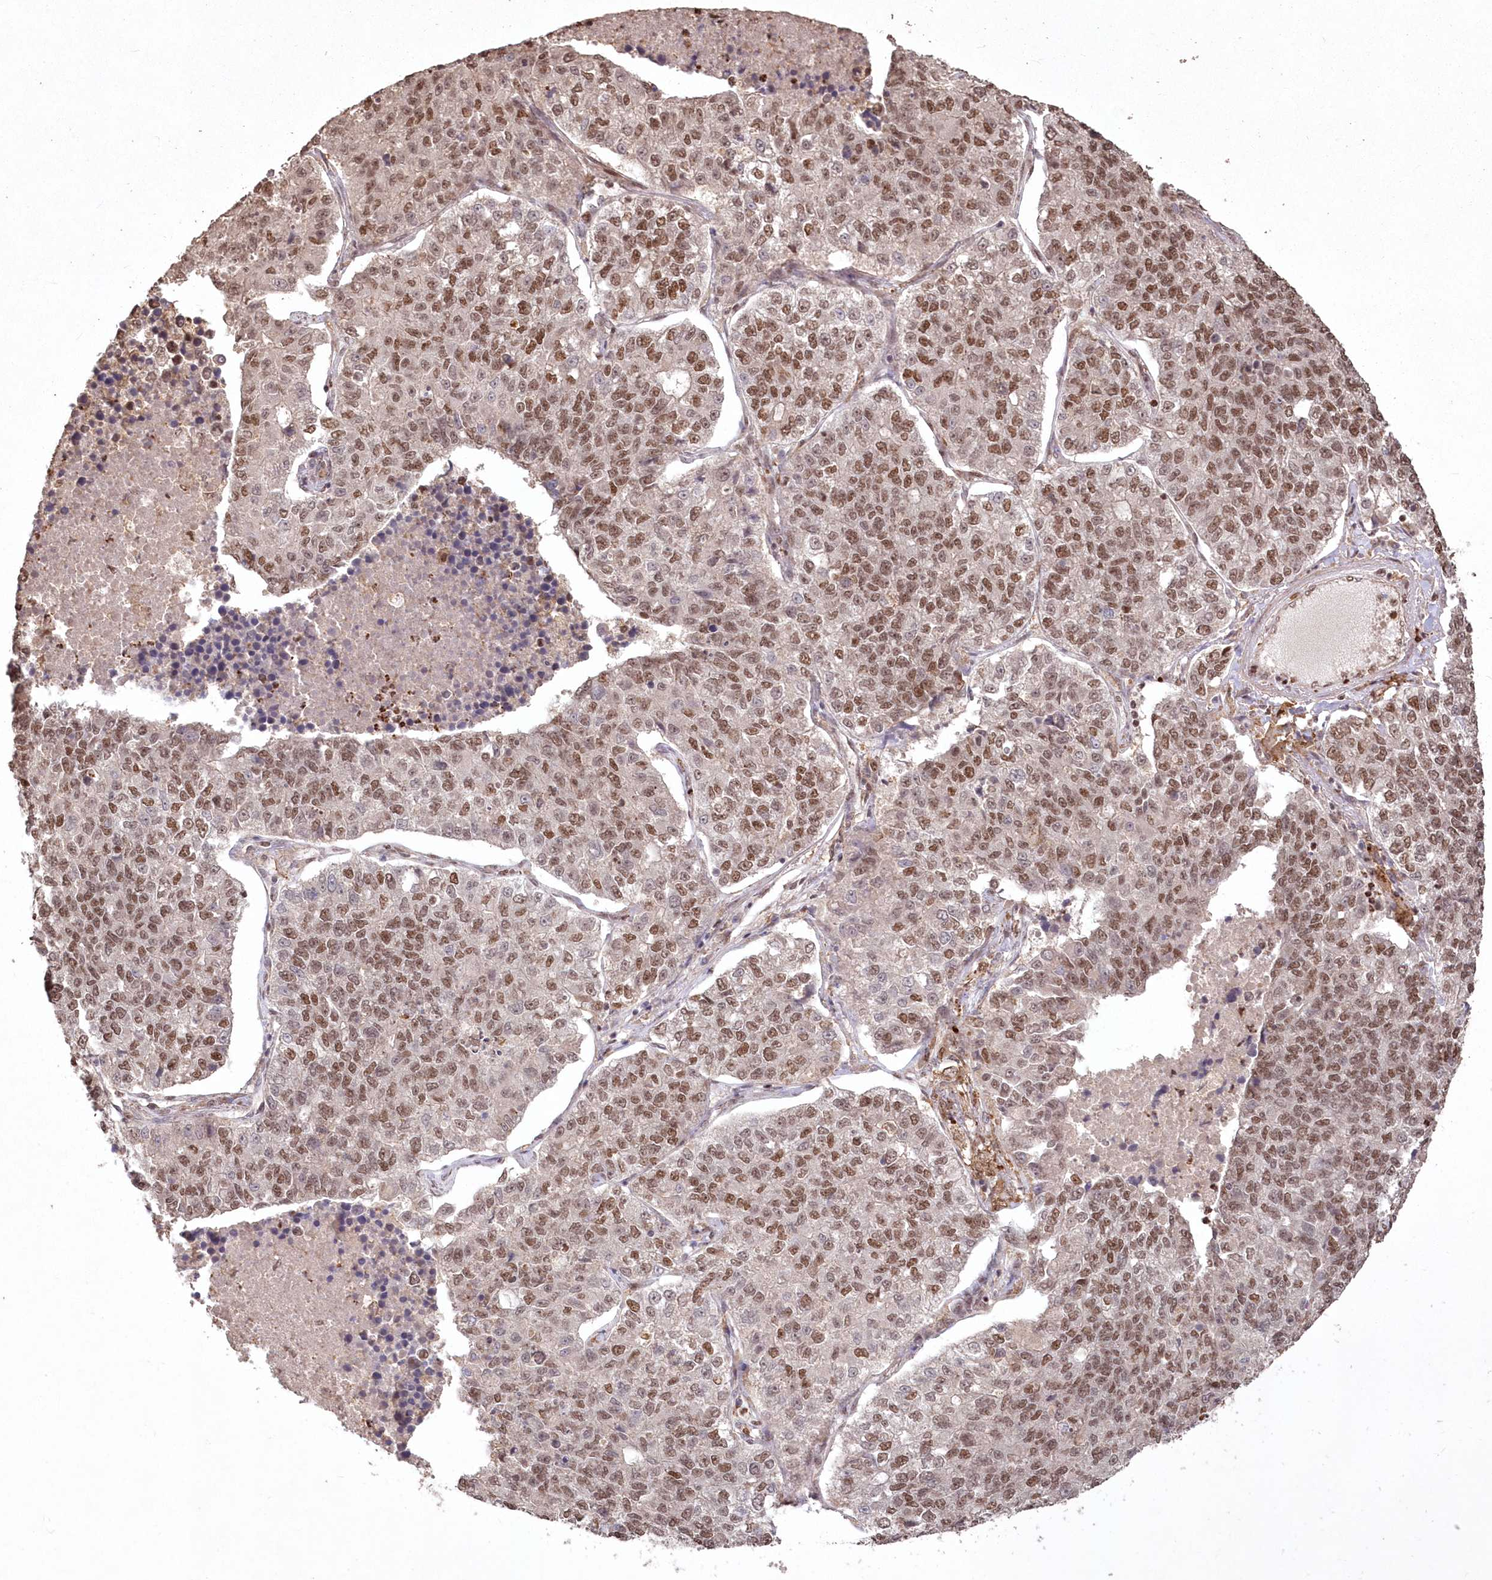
{"staining": {"intensity": "moderate", "quantity": ">75%", "location": "nuclear"}, "tissue": "lung cancer", "cell_type": "Tumor cells", "image_type": "cancer", "snomed": [{"axis": "morphology", "description": "Adenocarcinoma, NOS"}, {"axis": "topography", "description": "Lung"}], "caption": "A micrograph of lung adenocarcinoma stained for a protein exhibits moderate nuclear brown staining in tumor cells. Using DAB (3,3'-diaminobenzidine) (brown) and hematoxylin (blue) stains, captured at high magnification using brightfield microscopy.", "gene": "PDS5A", "patient": {"sex": "male", "age": 49}}